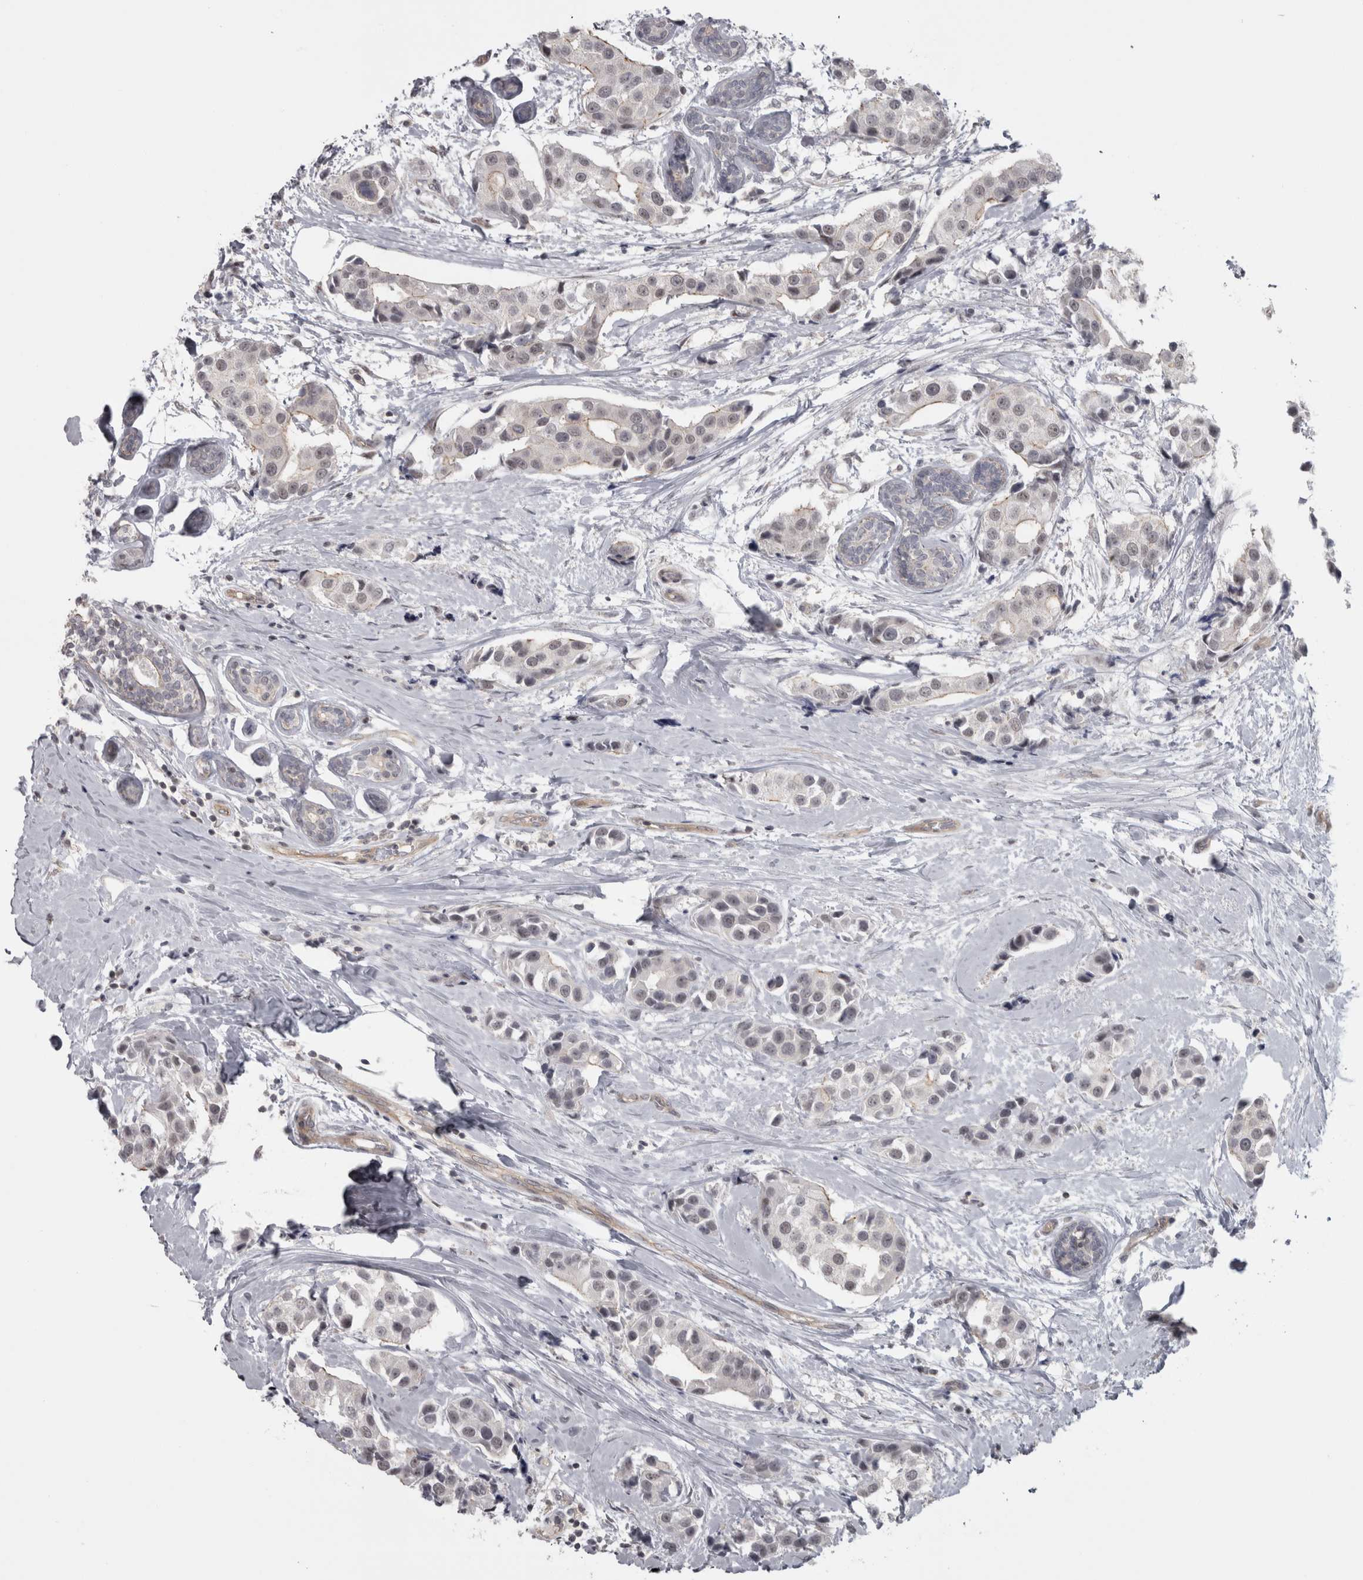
{"staining": {"intensity": "weak", "quantity": "<25%", "location": "cytoplasmic/membranous"}, "tissue": "breast cancer", "cell_type": "Tumor cells", "image_type": "cancer", "snomed": [{"axis": "morphology", "description": "Normal tissue, NOS"}, {"axis": "morphology", "description": "Duct carcinoma"}, {"axis": "topography", "description": "Breast"}], "caption": "The histopathology image exhibits no staining of tumor cells in breast cancer (invasive ductal carcinoma).", "gene": "PPP1R12B", "patient": {"sex": "female", "age": 39}}